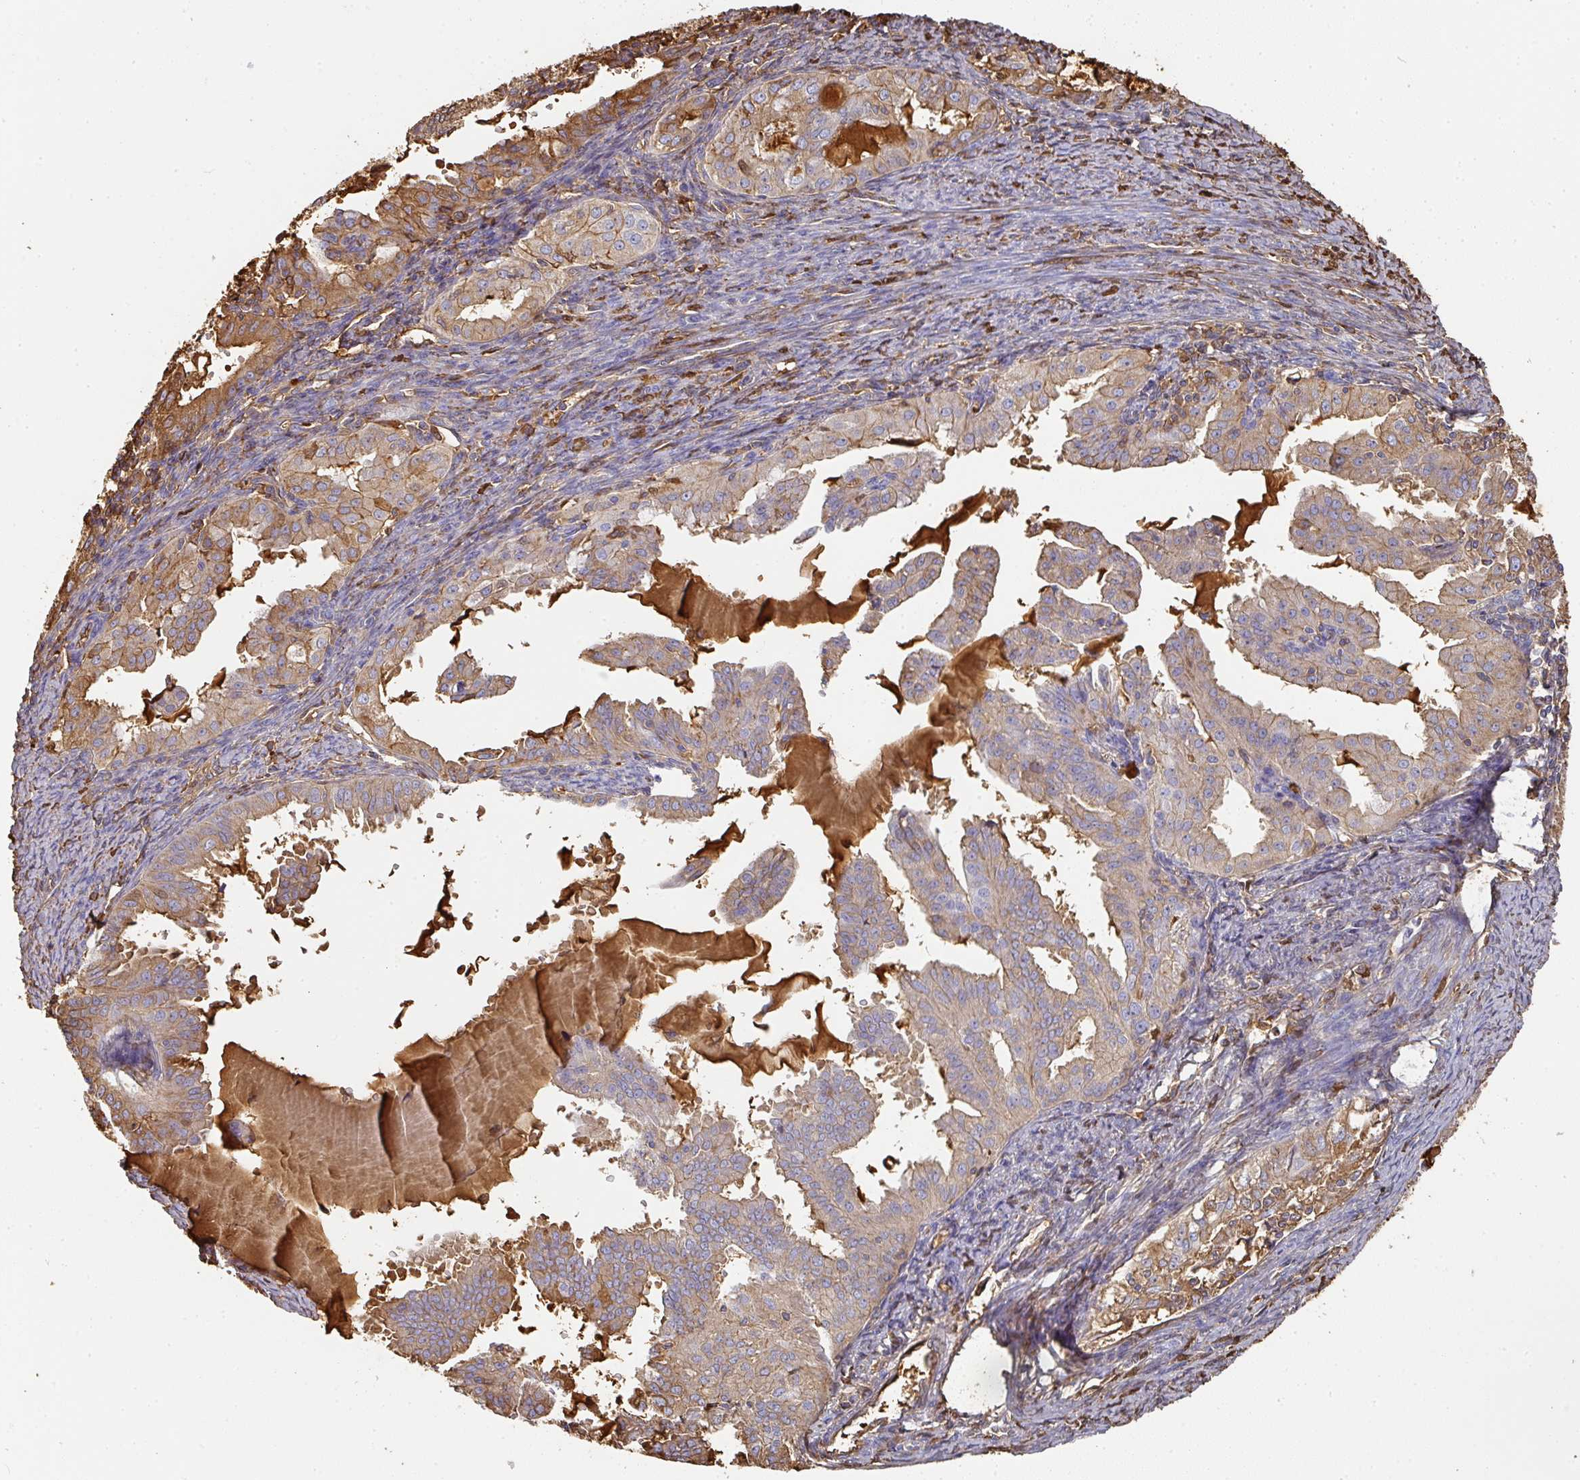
{"staining": {"intensity": "moderate", "quantity": "25%-75%", "location": "cytoplasmic/membranous,nuclear"}, "tissue": "endometrial cancer", "cell_type": "Tumor cells", "image_type": "cancer", "snomed": [{"axis": "morphology", "description": "Adenocarcinoma, NOS"}, {"axis": "topography", "description": "Endometrium"}], "caption": "Protein staining of endometrial cancer tissue shows moderate cytoplasmic/membranous and nuclear staining in approximately 25%-75% of tumor cells. The staining was performed using DAB (3,3'-diaminobenzidine), with brown indicating positive protein expression. Nuclei are stained blue with hematoxylin.", "gene": "ALB", "patient": {"sex": "female", "age": 70}}